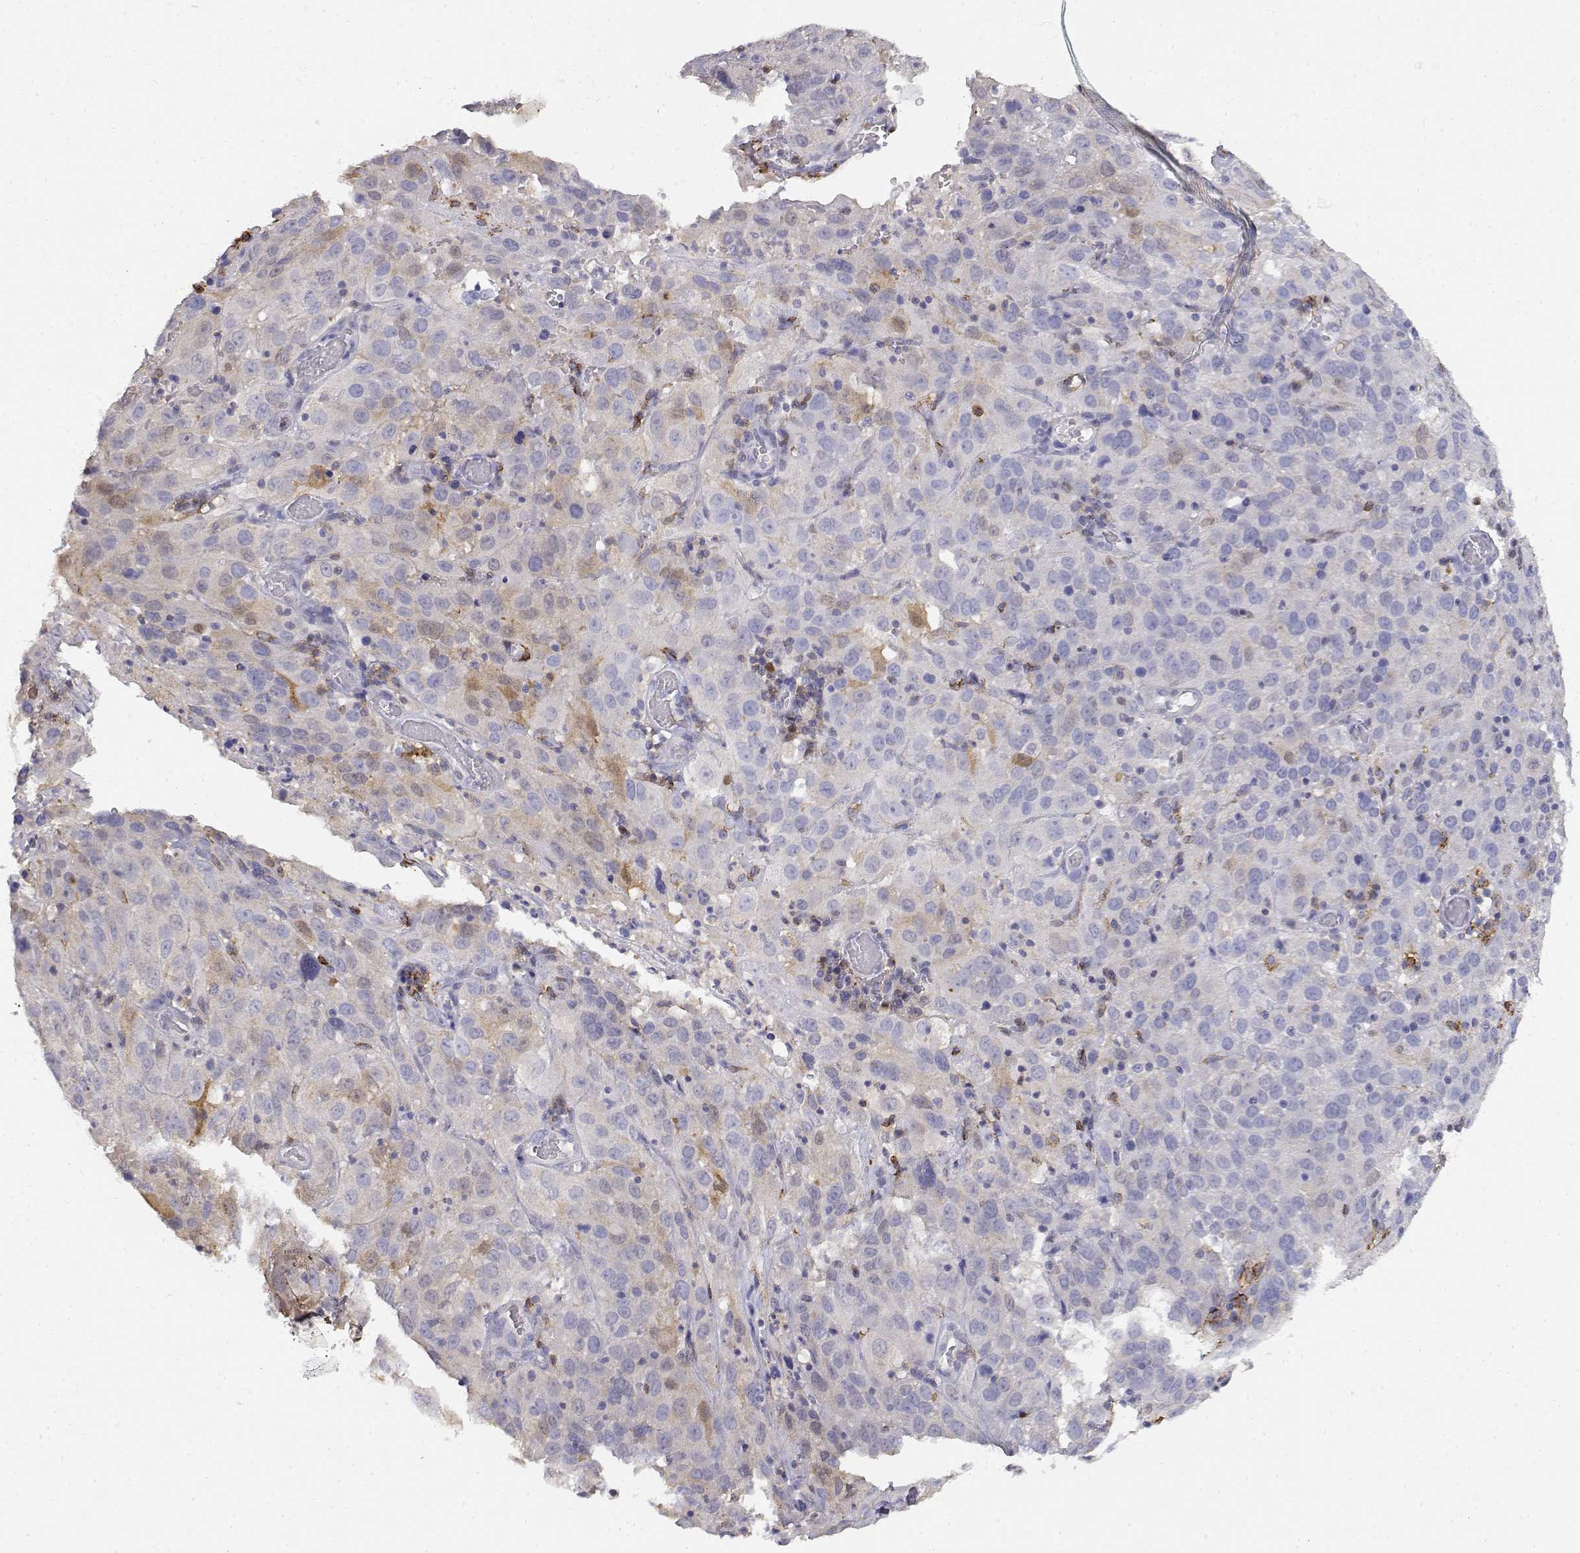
{"staining": {"intensity": "weak", "quantity": "25%-75%", "location": "cytoplasmic/membranous"}, "tissue": "cervical cancer", "cell_type": "Tumor cells", "image_type": "cancer", "snomed": [{"axis": "morphology", "description": "Squamous cell carcinoma, NOS"}, {"axis": "topography", "description": "Cervix"}], "caption": "A micrograph showing weak cytoplasmic/membranous expression in about 25%-75% of tumor cells in squamous cell carcinoma (cervical), as visualized by brown immunohistochemical staining.", "gene": "ADA", "patient": {"sex": "female", "age": 32}}